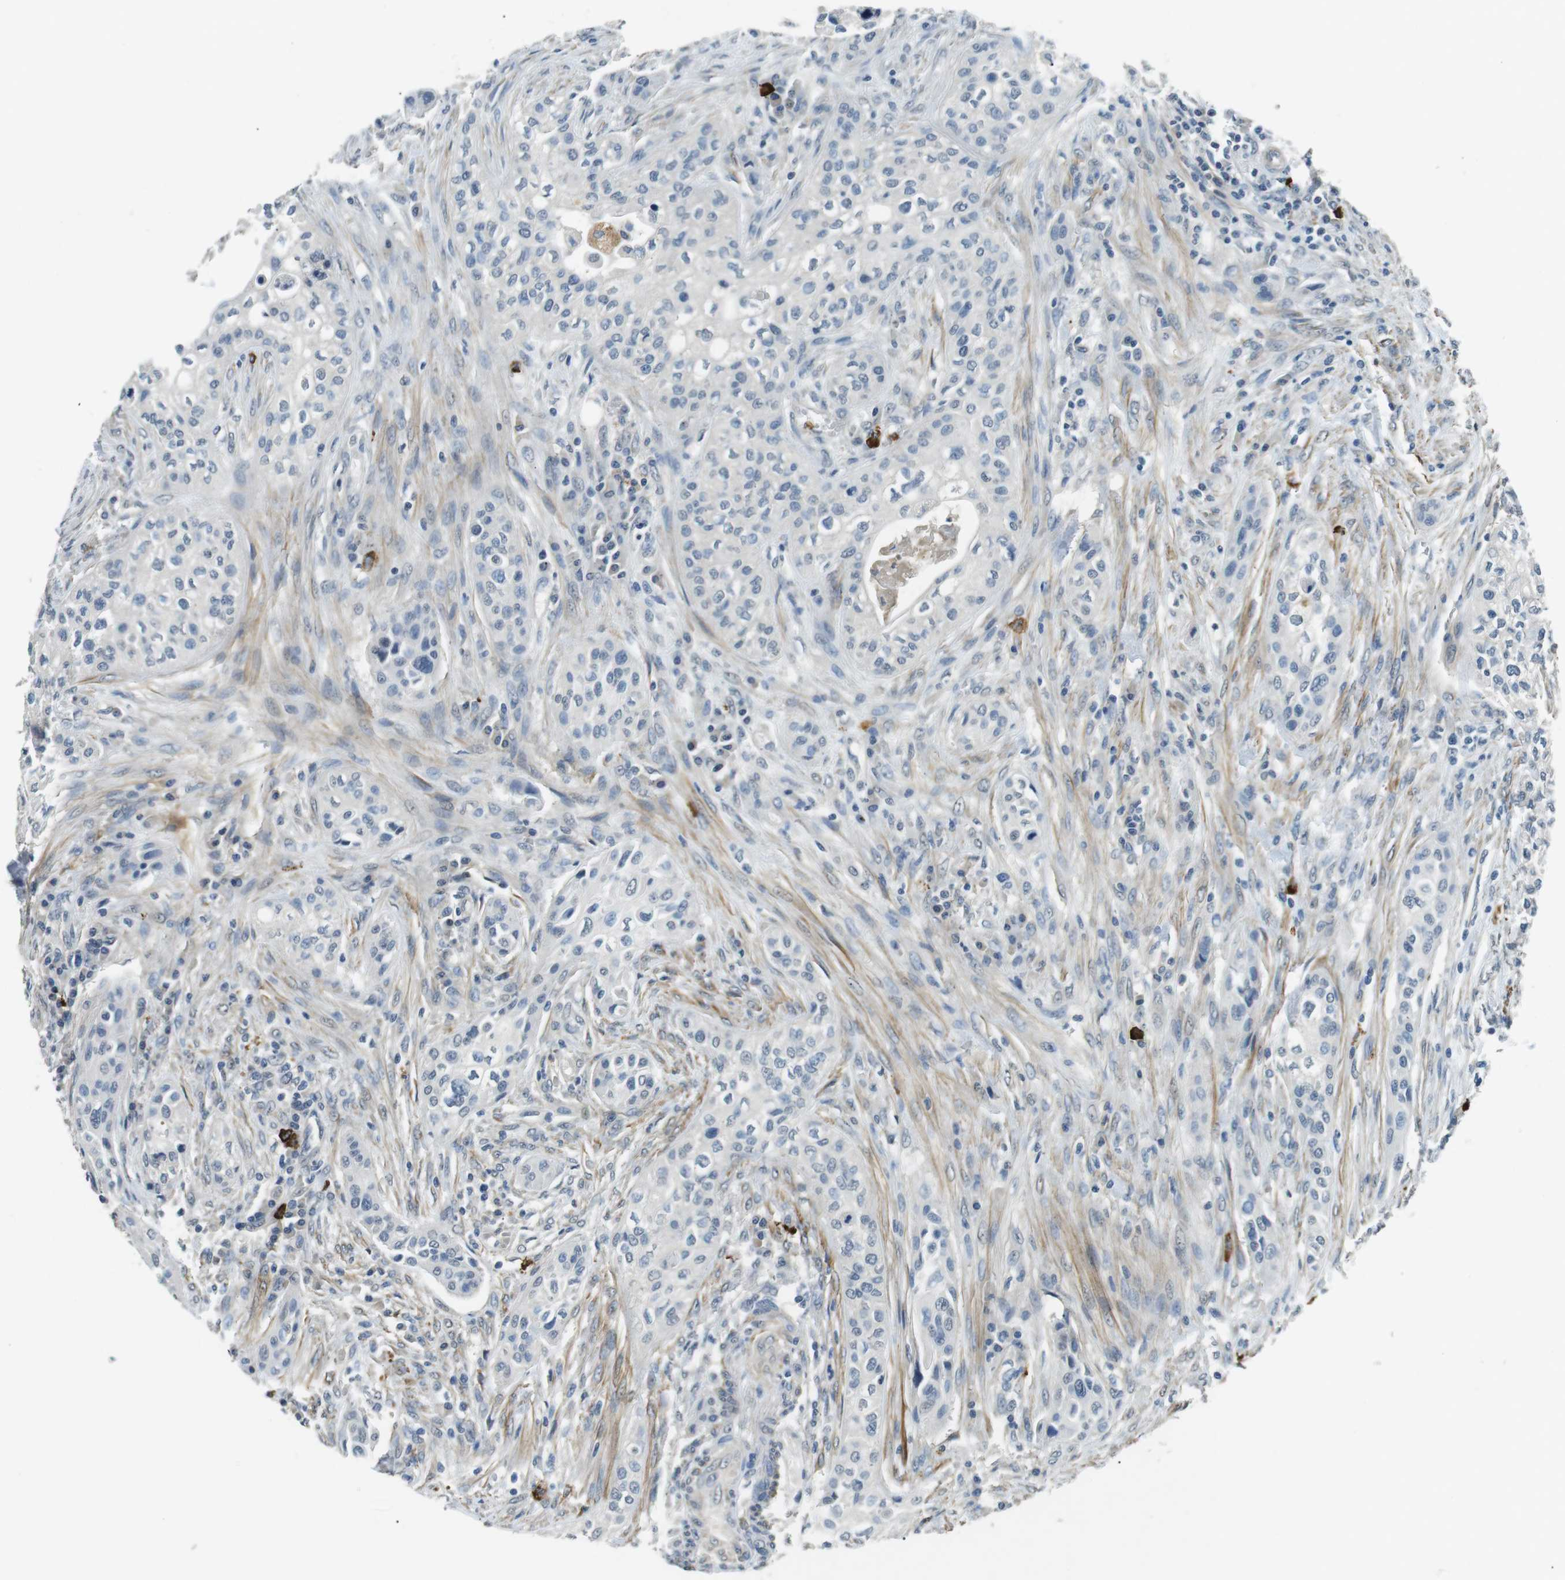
{"staining": {"intensity": "negative", "quantity": "none", "location": "none"}, "tissue": "urothelial cancer", "cell_type": "Tumor cells", "image_type": "cancer", "snomed": [{"axis": "morphology", "description": "Urothelial carcinoma, High grade"}, {"axis": "topography", "description": "Urinary bladder"}], "caption": "Histopathology image shows no protein expression in tumor cells of high-grade urothelial carcinoma tissue.", "gene": "GZMM", "patient": {"sex": "male", "age": 74}}